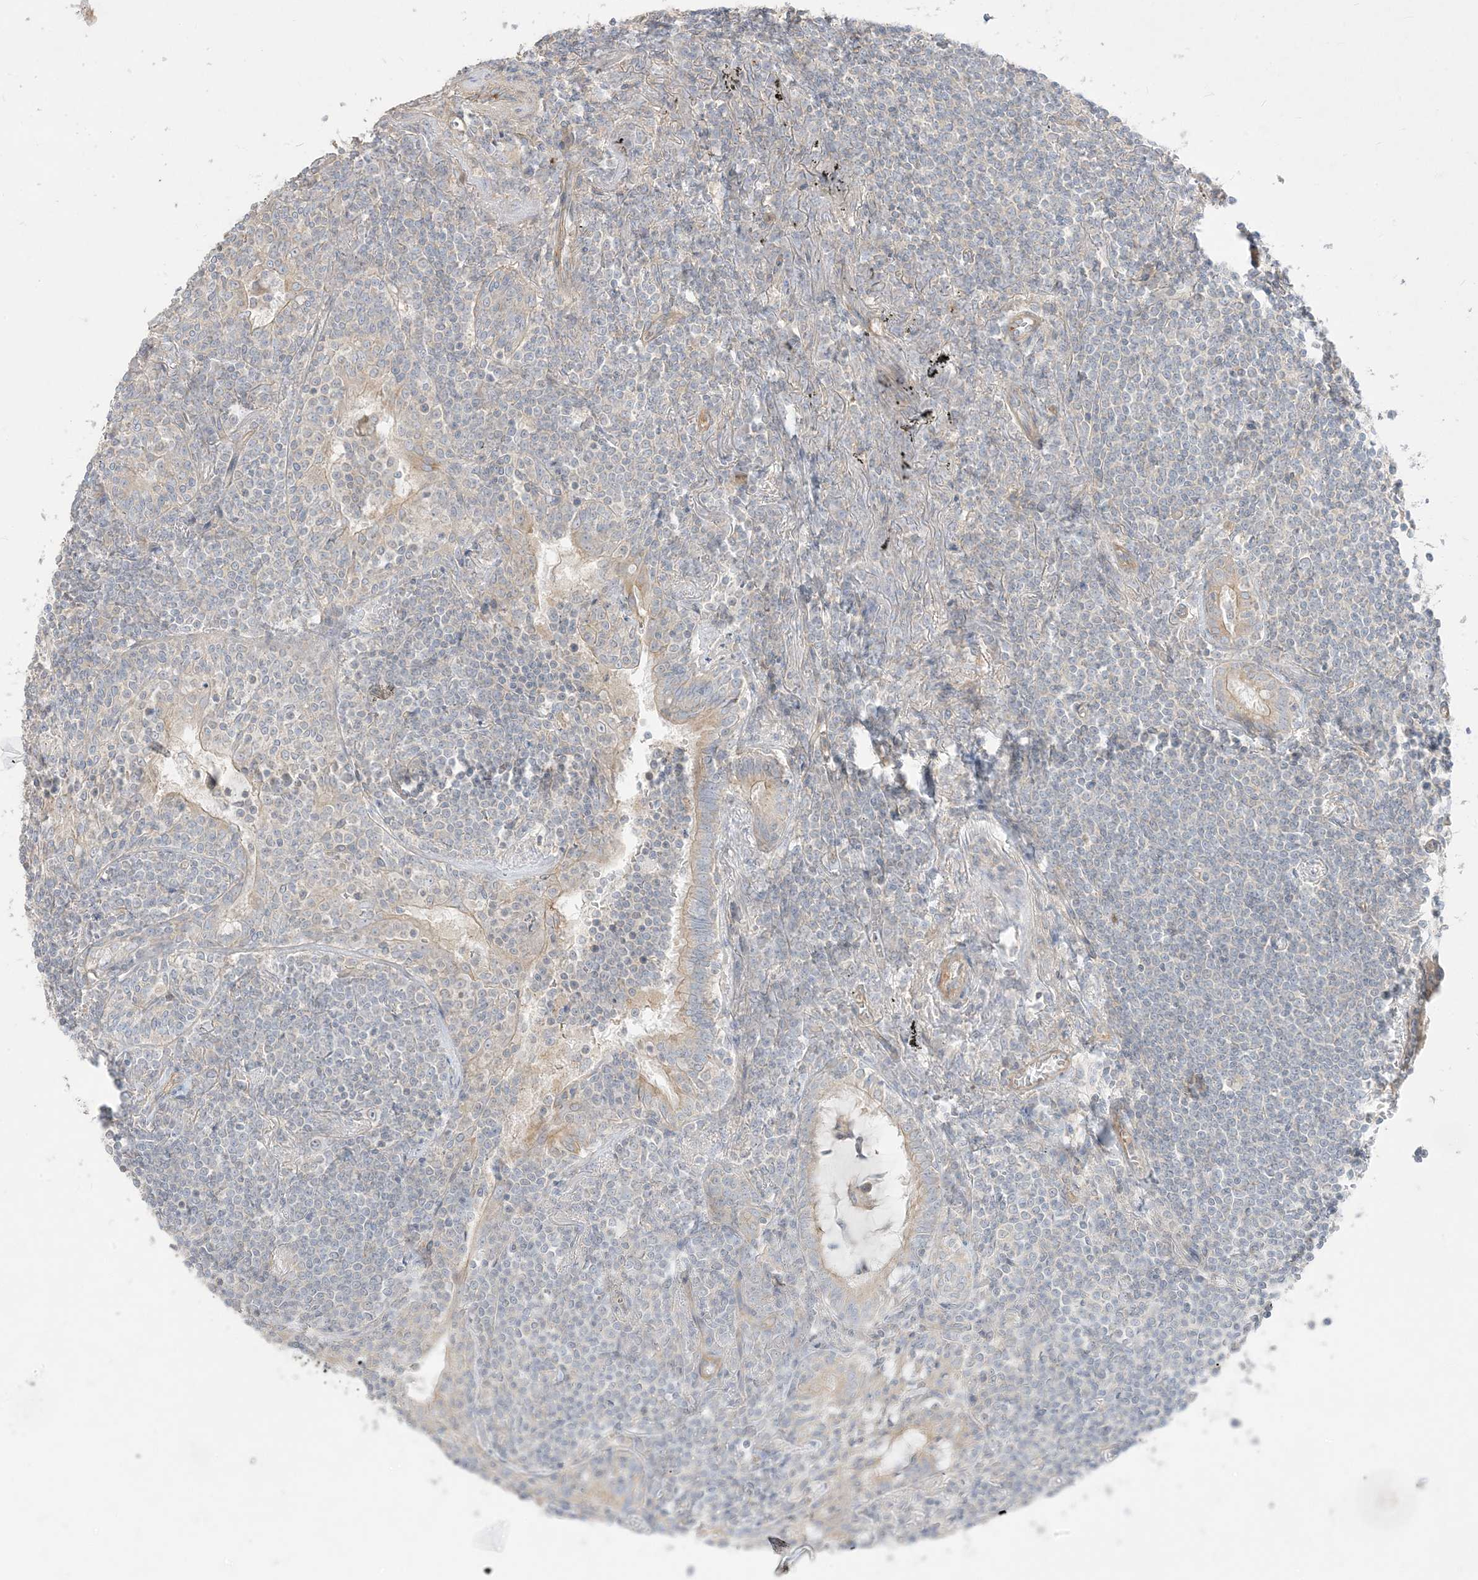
{"staining": {"intensity": "negative", "quantity": "none", "location": "none"}, "tissue": "lymphoma", "cell_type": "Tumor cells", "image_type": "cancer", "snomed": [{"axis": "morphology", "description": "Malignant lymphoma, non-Hodgkin's type, Low grade"}, {"axis": "topography", "description": "Lung"}], "caption": "Tumor cells show no significant protein staining in low-grade malignant lymphoma, non-Hodgkin's type.", "gene": "ARHGEF9", "patient": {"sex": "female", "age": 71}}